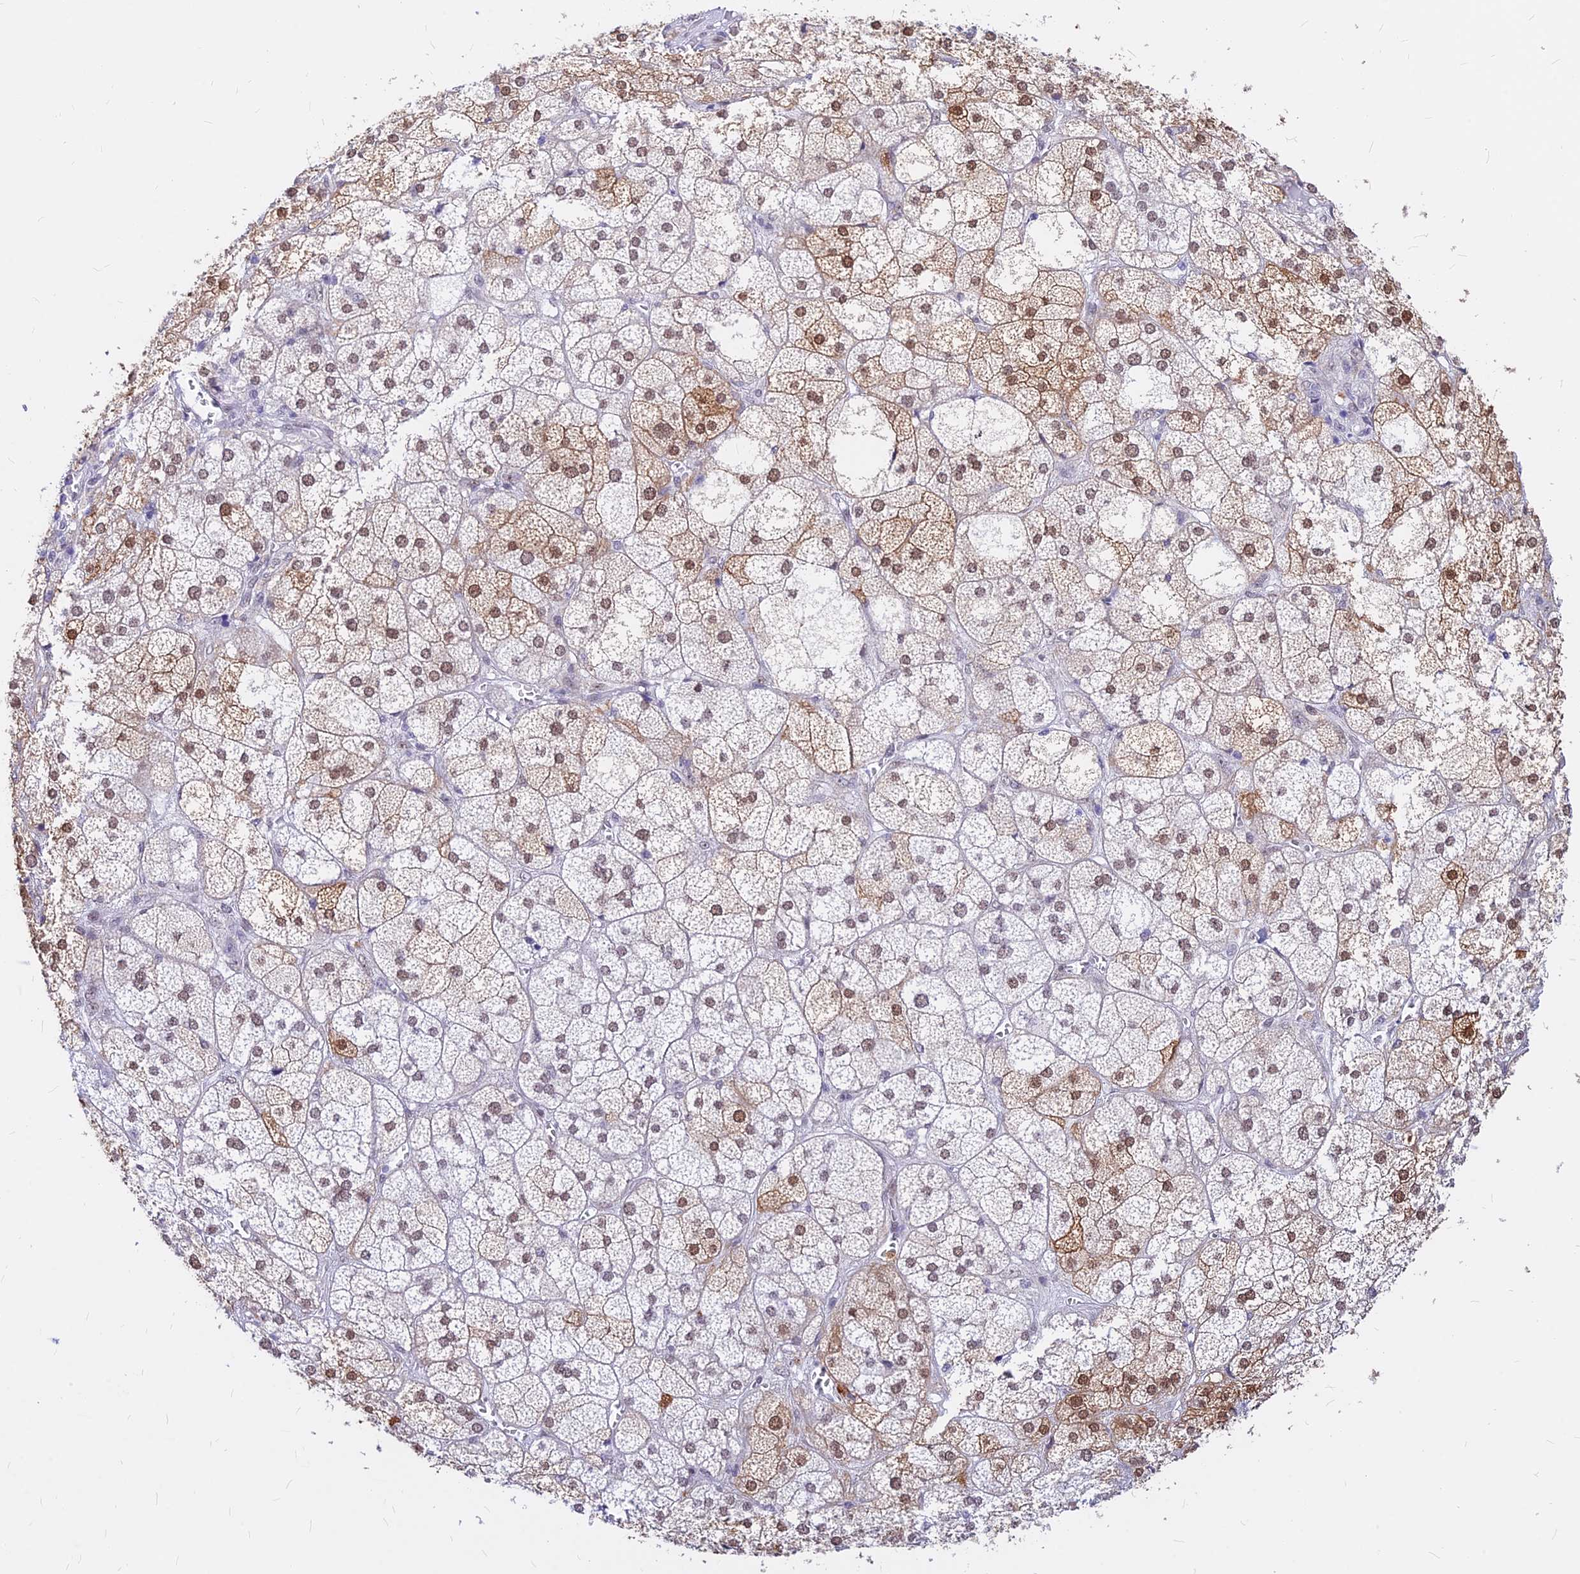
{"staining": {"intensity": "moderate", "quantity": "25%-75%", "location": "nuclear"}, "tissue": "adrenal gland", "cell_type": "Glandular cells", "image_type": "normal", "snomed": [{"axis": "morphology", "description": "Normal tissue, NOS"}, {"axis": "topography", "description": "Adrenal gland"}], "caption": "Brown immunohistochemical staining in benign adrenal gland shows moderate nuclear expression in approximately 25%-75% of glandular cells.", "gene": "KCTD13", "patient": {"sex": "female", "age": 61}}